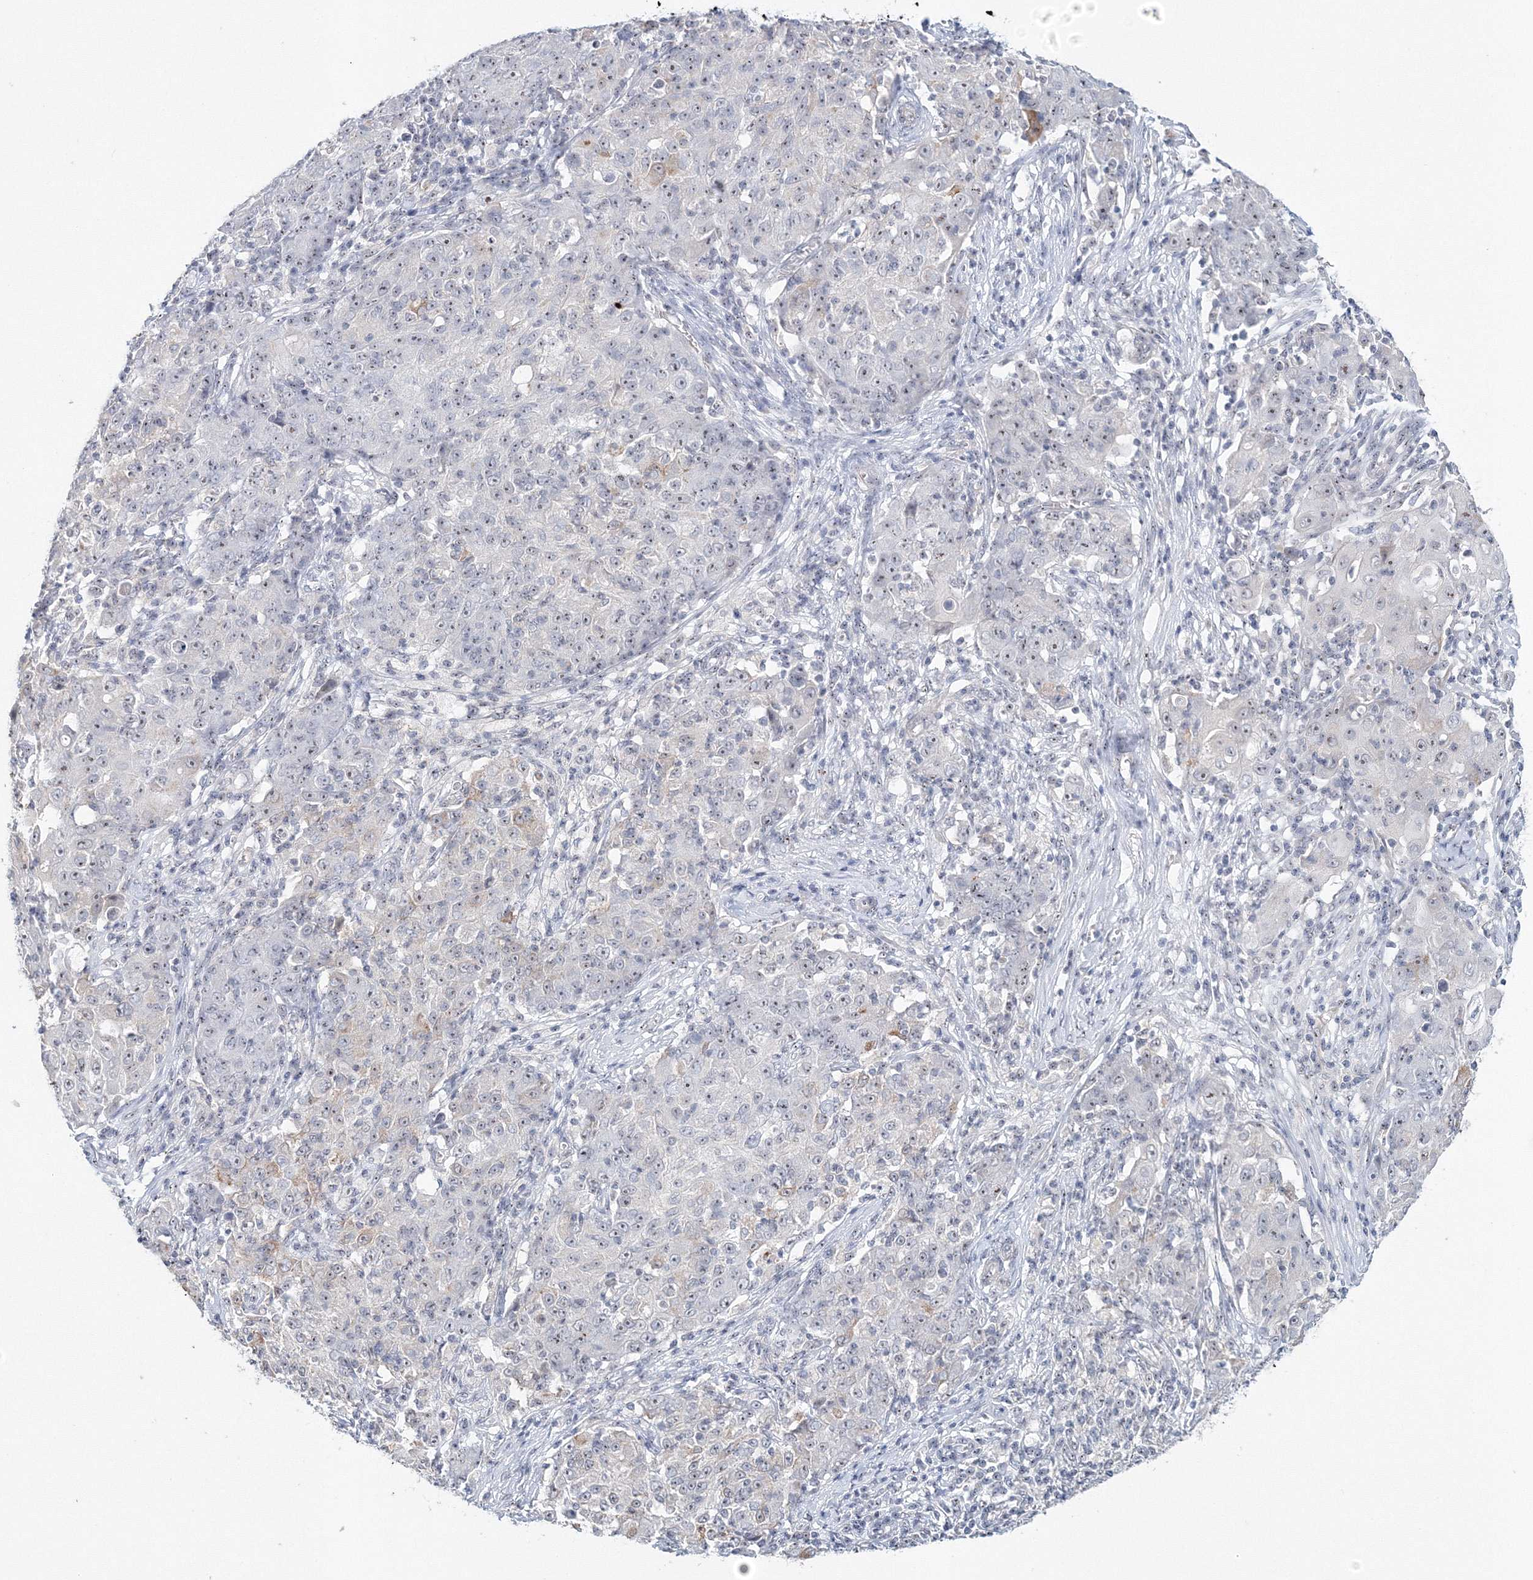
{"staining": {"intensity": "negative", "quantity": "none", "location": "none"}, "tissue": "ovarian cancer", "cell_type": "Tumor cells", "image_type": "cancer", "snomed": [{"axis": "morphology", "description": "Carcinoma, endometroid"}, {"axis": "topography", "description": "Ovary"}], "caption": "A micrograph of human ovarian cancer (endometroid carcinoma) is negative for staining in tumor cells.", "gene": "SIRT7", "patient": {"sex": "female", "age": 42}}